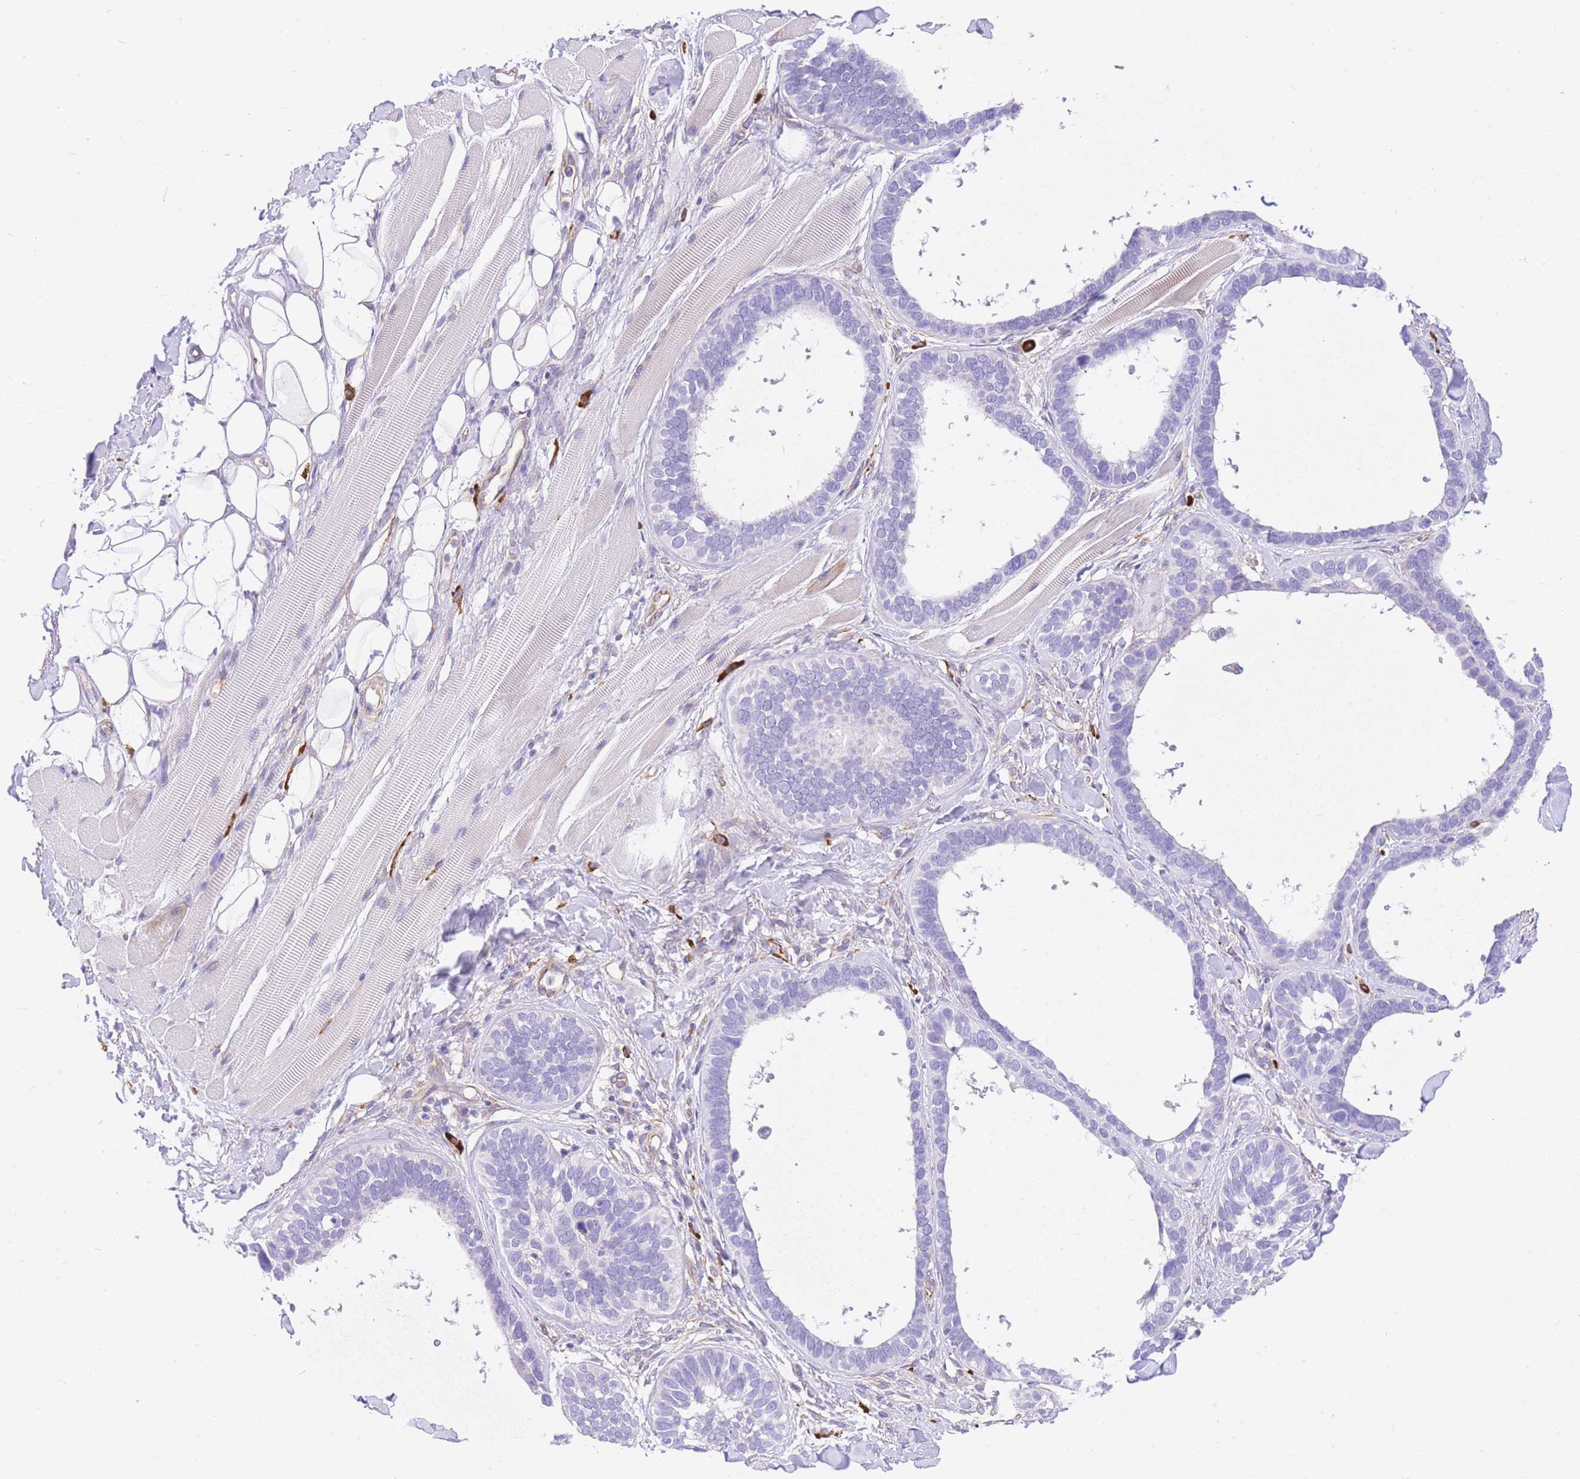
{"staining": {"intensity": "negative", "quantity": "none", "location": "none"}, "tissue": "skin cancer", "cell_type": "Tumor cells", "image_type": "cancer", "snomed": [{"axis": "morphology", "description": "Basal cell carcinoma"}, {"axis": "topography", "description": "Skin"}], "caption": "Immunohistochemistry photomicrograph of human basal cell carcinoma (skin) stained for a protein (brown), which demonstrates no positivity in tumor cells.", "gene": "SRSF12", "patient": {"sex": "male", "age": 62}}